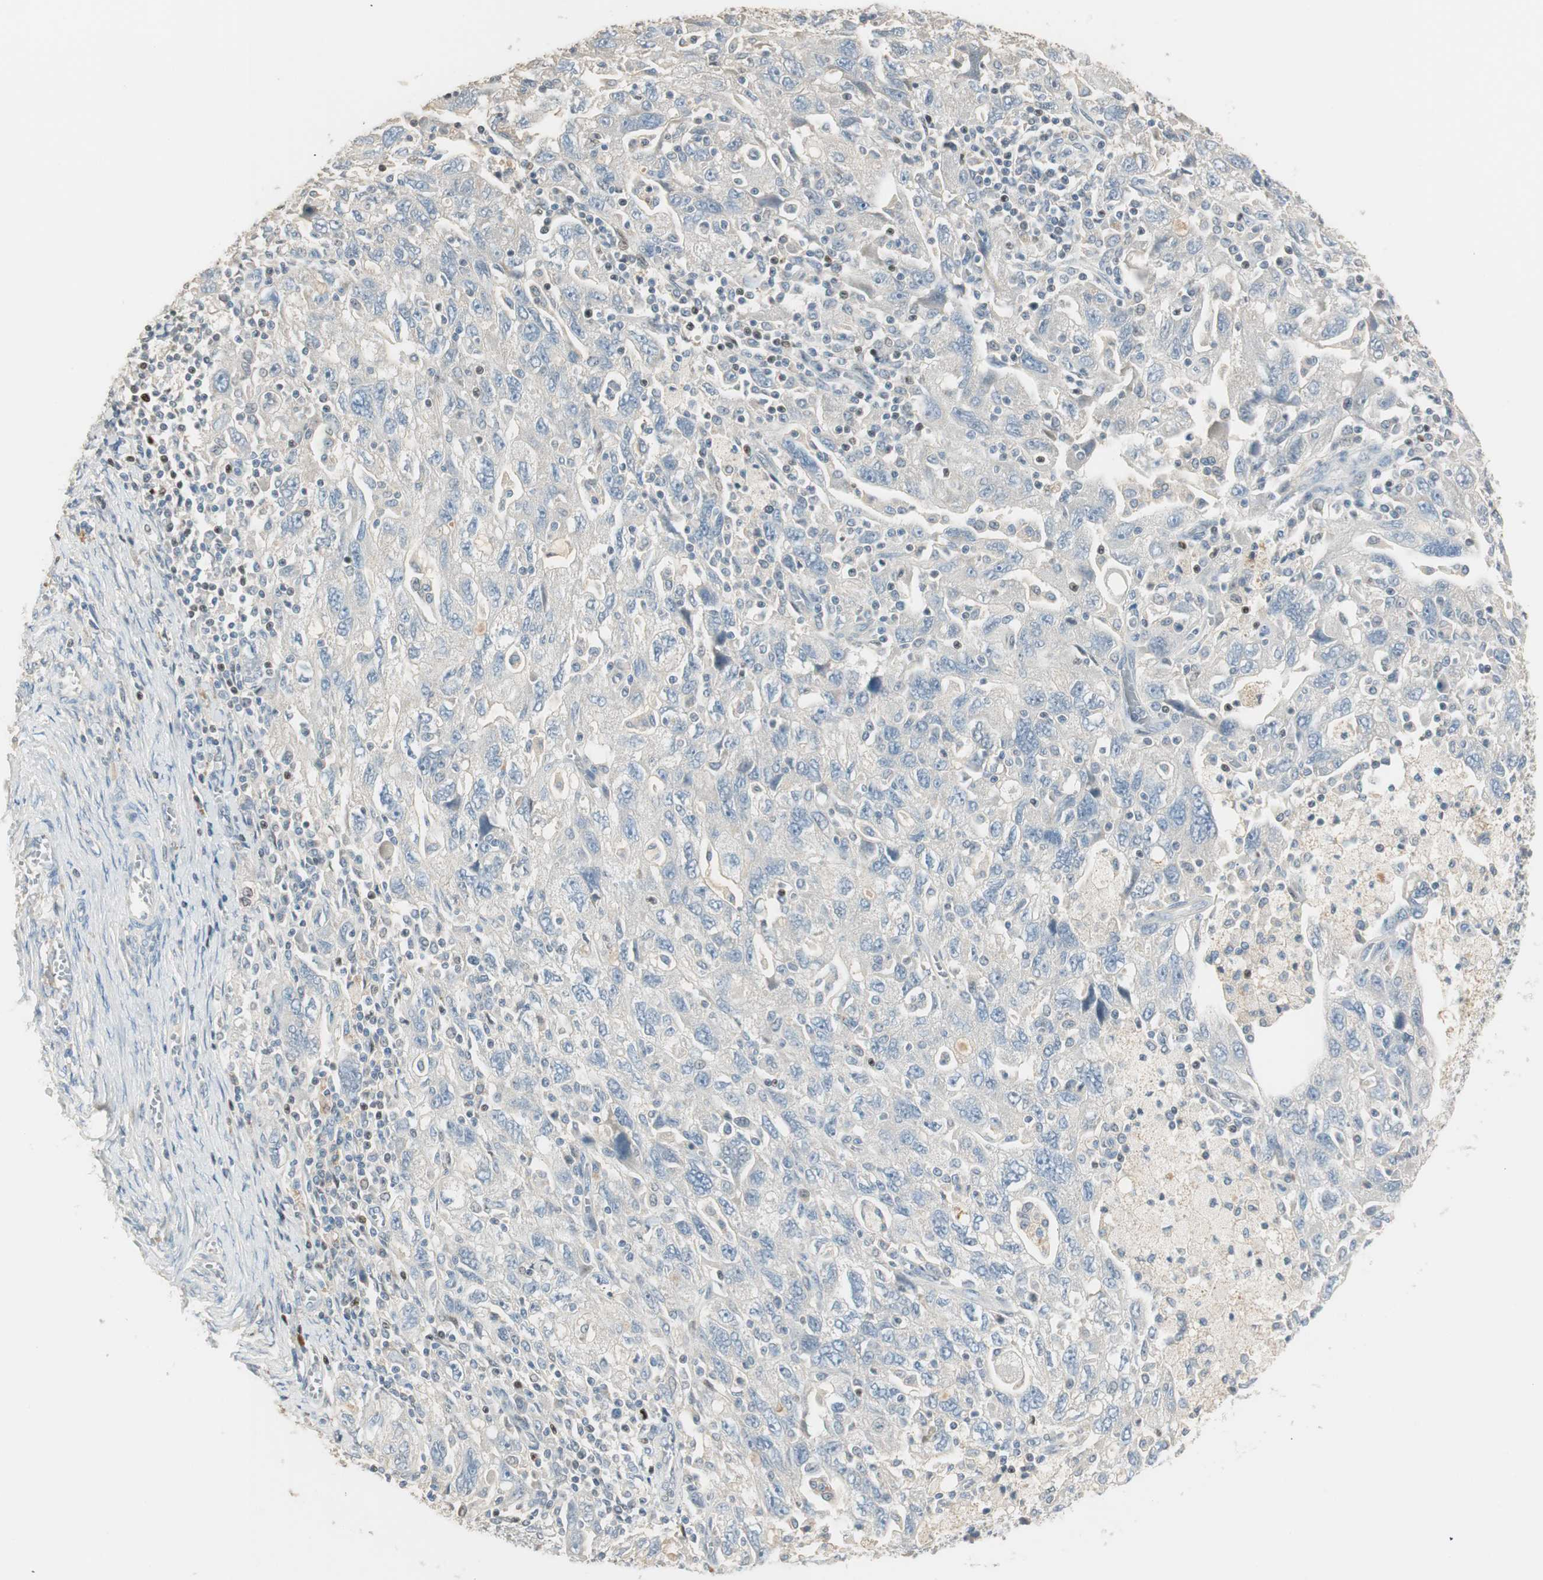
{"staining": {"intensity": "negative", "quantity": "none", "location": "none"}, "tissue": "ovarian cancer", "cell_type": "Tumor cells", "image_type": "cancer", "snomed": [{"axis": "morphology", "description": "Carcinoma, NOS"}, {"axis": "morphology", "description": "Cystadenocarcinoma, serous, NOS"}, {"axis": "topography", "description": "Ovary"}], "caption": "There is no significant staining in tumor cells of ovarian cancer (carcinoma). (DAB immunohistochemistry visualized using brightfield microscopy, high magnification).", "gene": "RUNX2", "patient": {"sex": "female", "age": 69}}